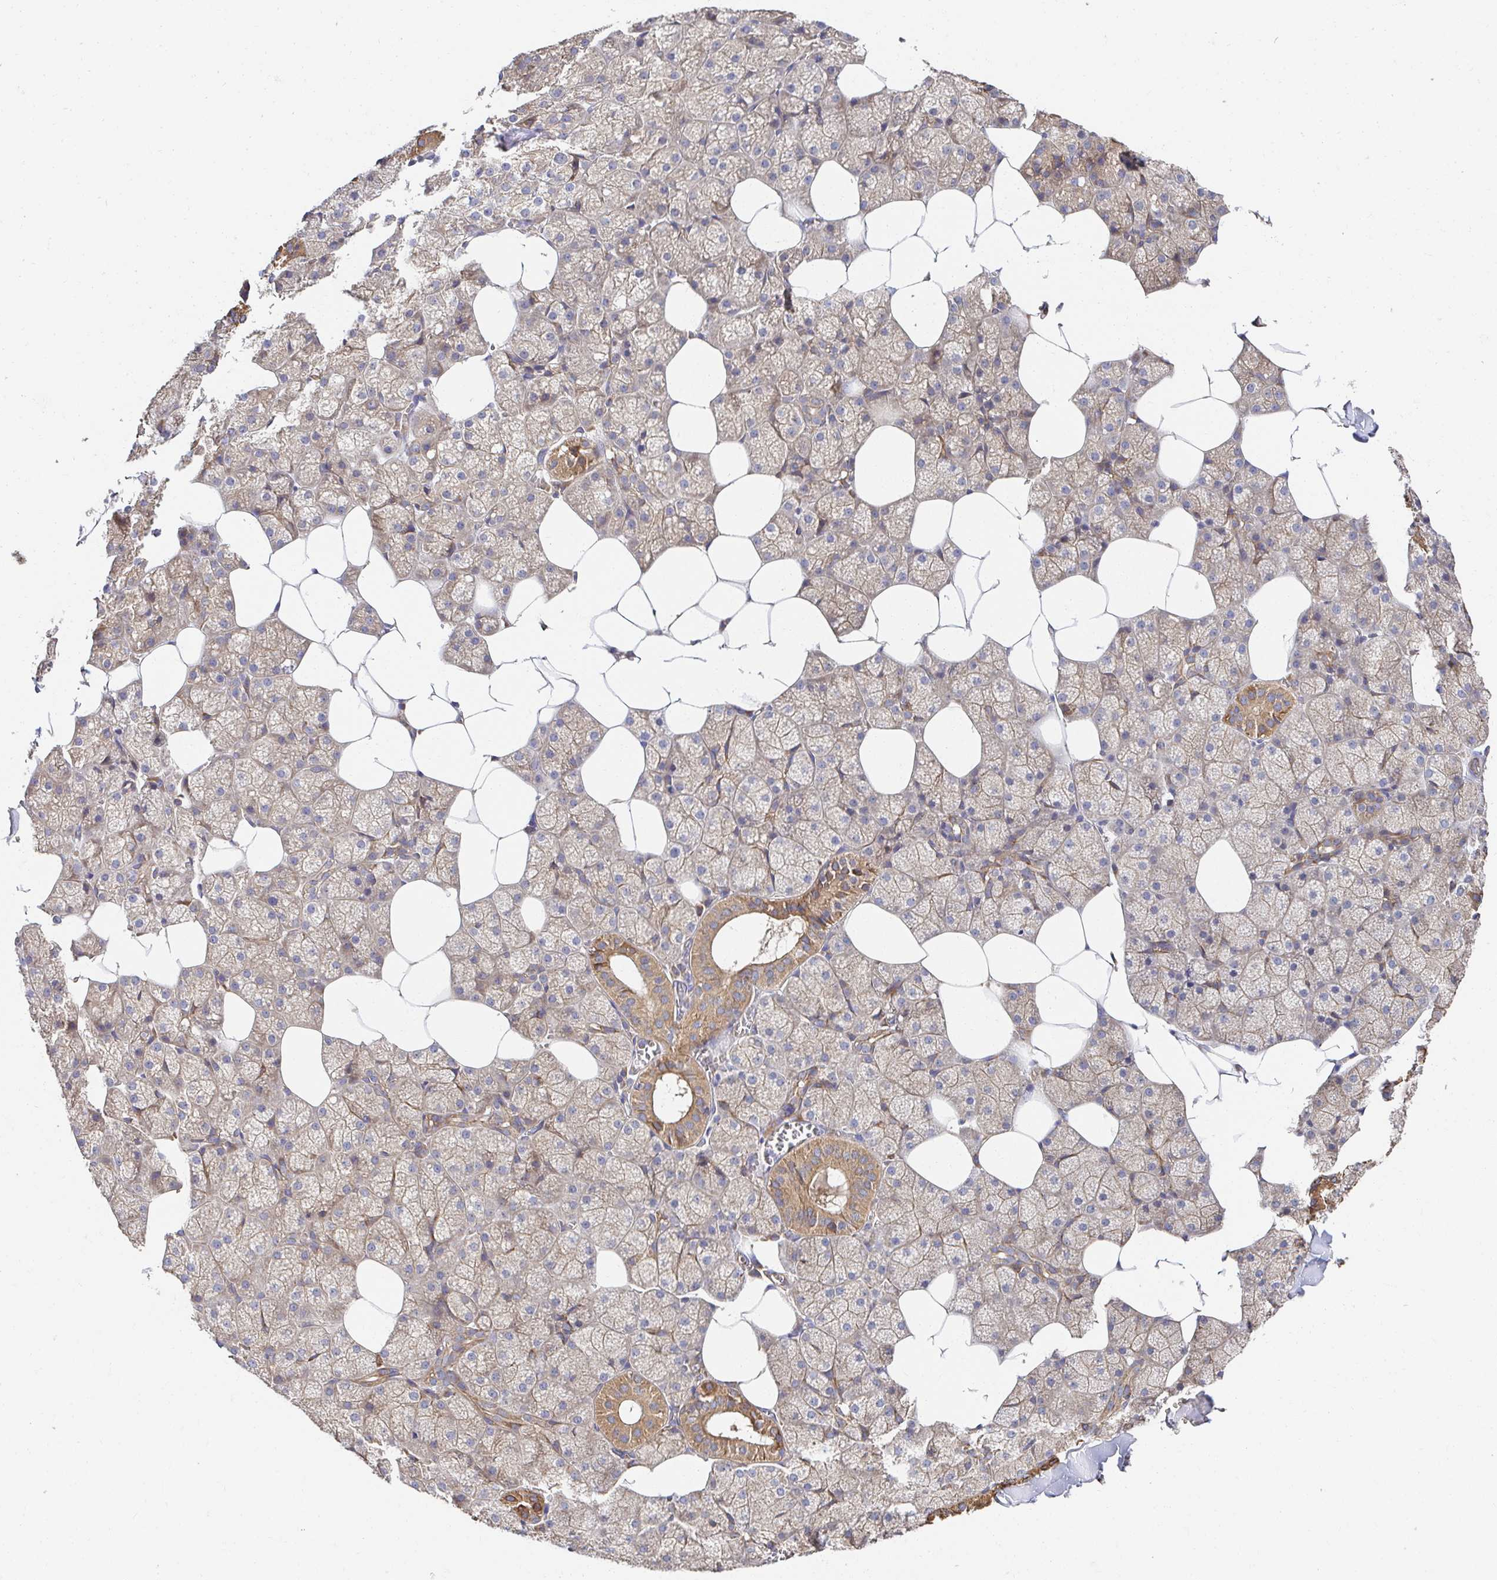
{"staining": {"intensity": "moderate", "quantity": "25%-75%", "location": "cytoplasmic/membranous"}, "tissue": "salivary gland", "cell_type": "Glandular cells", "image_type": "normal", "snomed": [{"axis": "morphology", "description": "Normal tissue, NOS"}, {"axis": "topography", "description": "Salivary gland"}, {"axis": "topography", "description": "Peripheral nerve tissue"}], "caption": "Immunohistochemical staining of normal human salivary gland reveals 25%-75% levels of moderate cytoplasmic/membranous protein positivity in approximately 25%-75% of glandular cells.", "gene": "APBB1", "patient": {"sex": "male", "age": 38}}